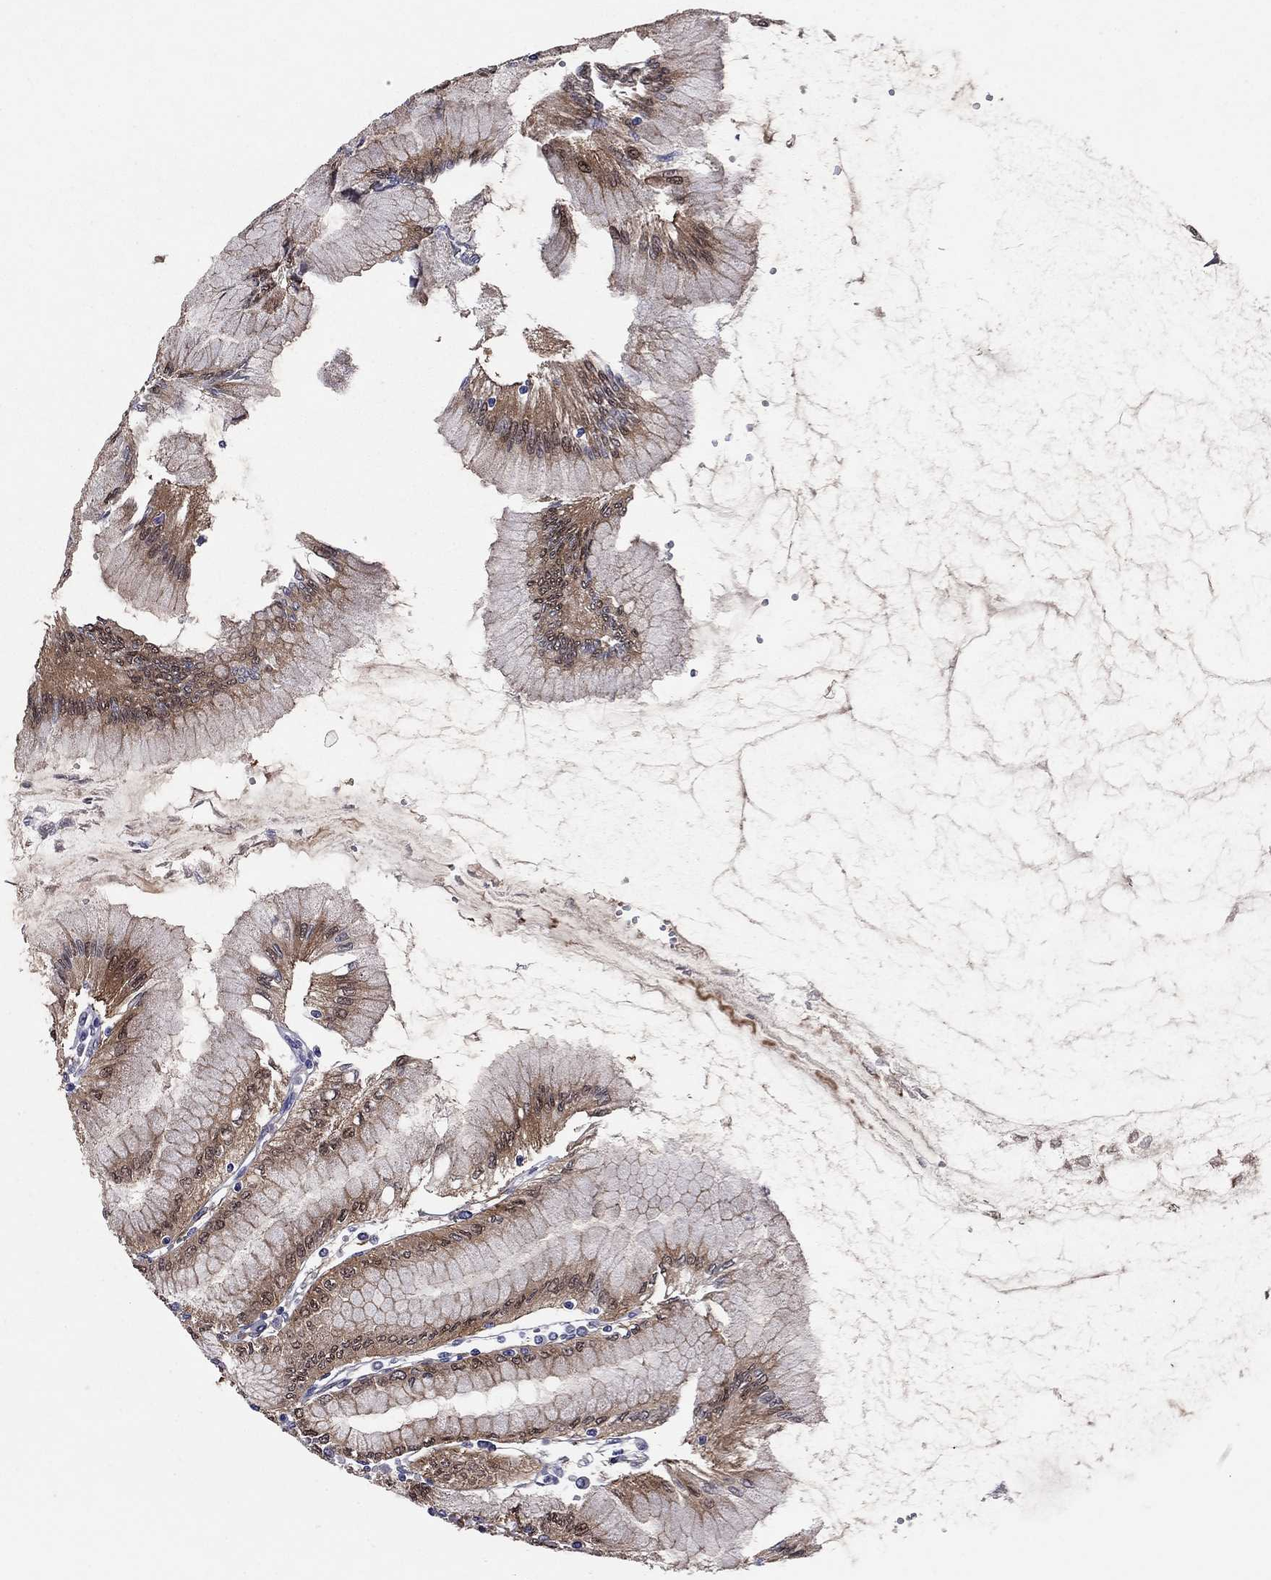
{"staining": {"intensity": "moderate", "quantity": "<25%", "location": "cytoplasmic/membranous,nuclear"}, "tissue": "stomach", "cell_type": "Glandular cells", "image_type": "normal", "snomed": [{"axis": "morphology", "description": "Normal tissue, NOS"}, {"axis": "topography", "description": "Skeletal muscle"}, {"axis": "topography", "description": "Stomach"}], "caption": "This photomicrograph shows immunohistochemistry staining of normal human stomach, with low moderate cytoplasmic/membranous,nuclear positivity in about <25% of glandular cells.", "gene": "REXO5", "patient": {"sex": "female", "age": 57}}